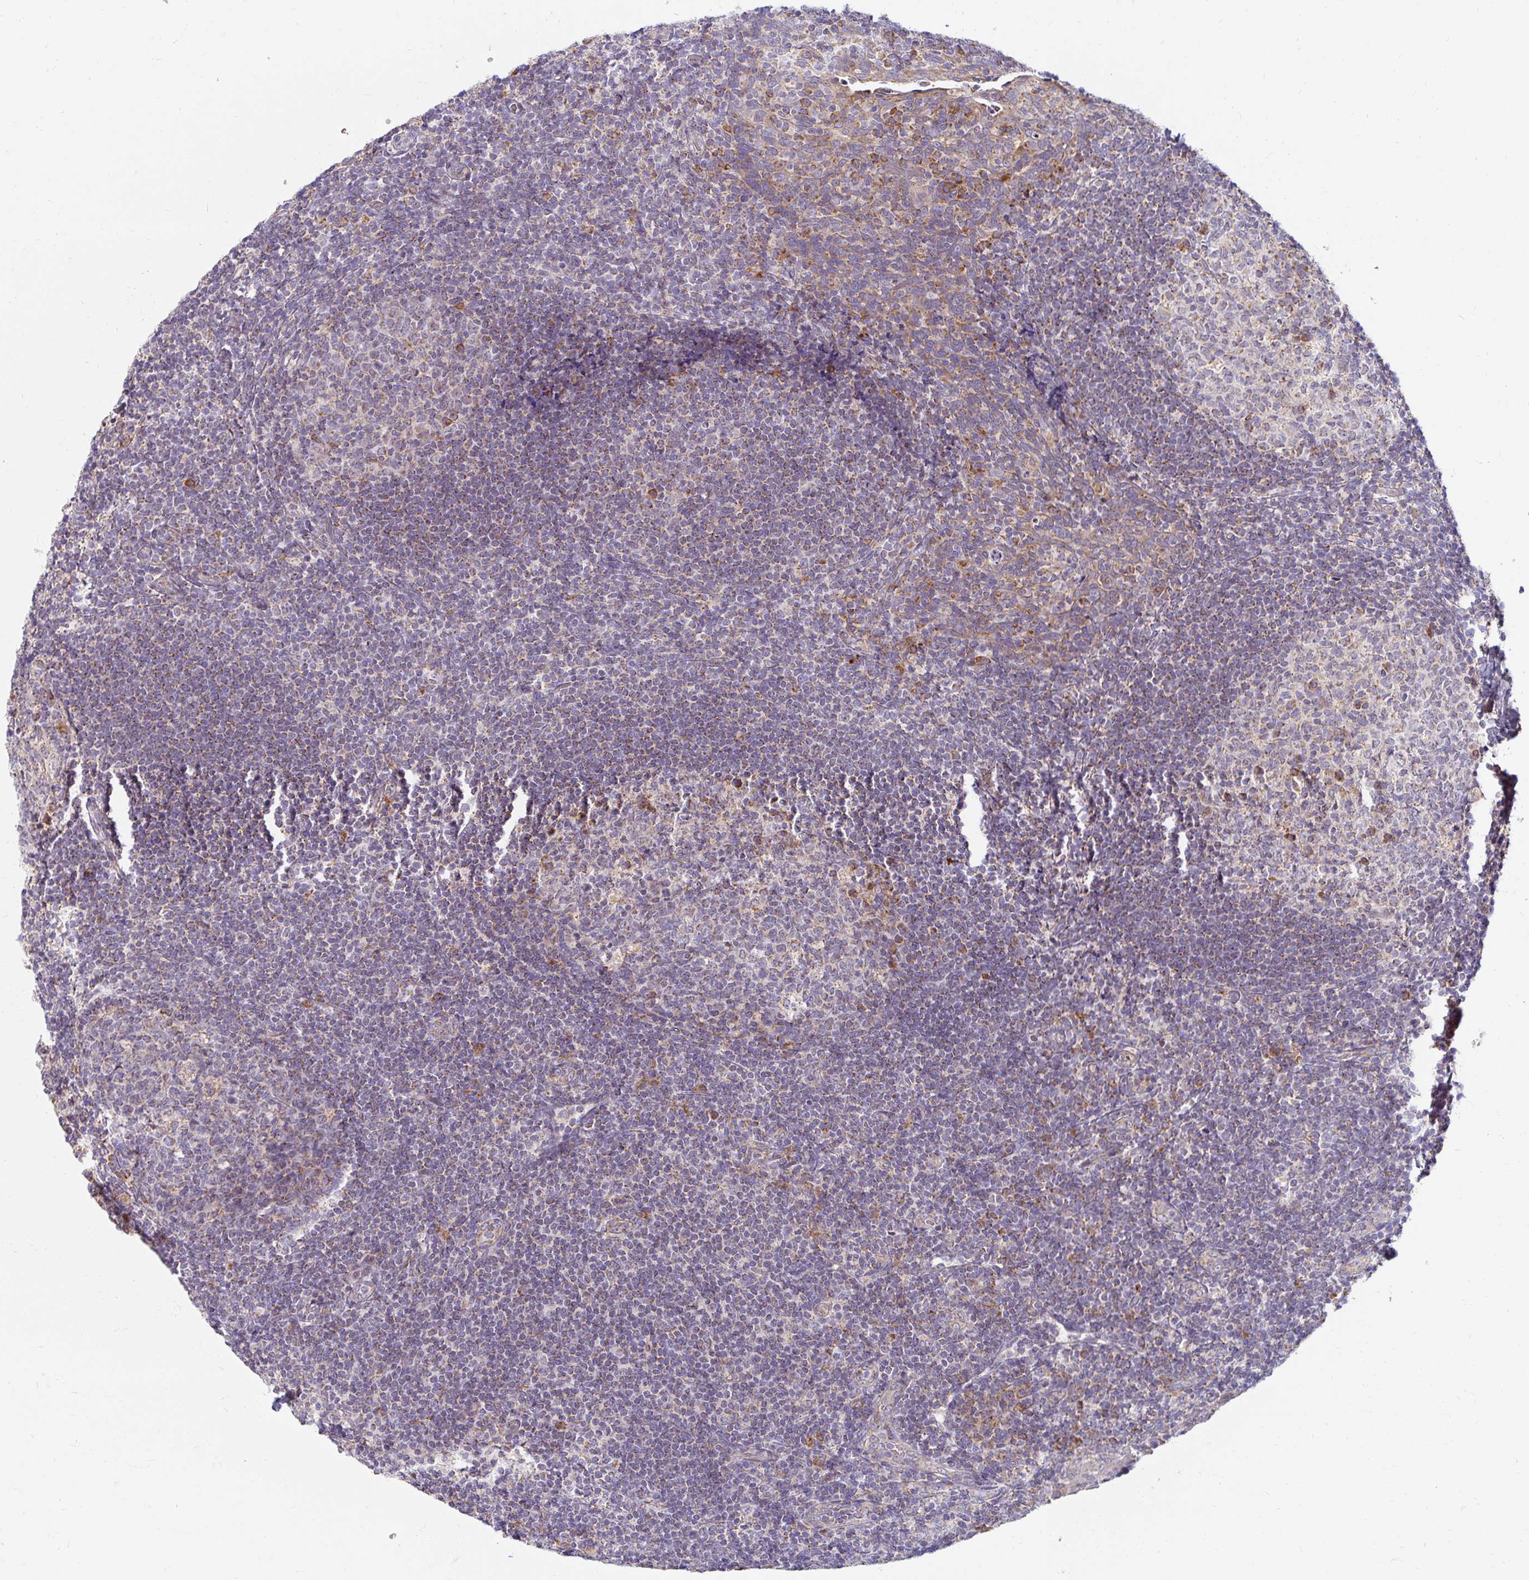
{"staining": {"intensity": "moderate", "quantity": "<25%", "location": "cytoplasmic/membranous"}, "tissue": "tonsil", "cell_type": "Germinal center cells", "image_type": "normal", "snomed": [{"axis": "morphology", "description": "Normal tissue, NOS"}, {"axis": "topography", "description": "Tonsil"}], "caption": "Immunohistochemistry staining of normal tonsil, which reveals low levels of moderate cytoplasmic/membranous positivity in approximately <25% of germinal center cells indicating moderate cytoplasmic/membranous protein expression. The staining was performed using DAB (3,3'-diaminobenzidine) (brown) for protein detection and nuclei were counterstained in hematoxylin (blue).", "gene": "SKP2", "patient": {"sex": "male", "age": 17}}